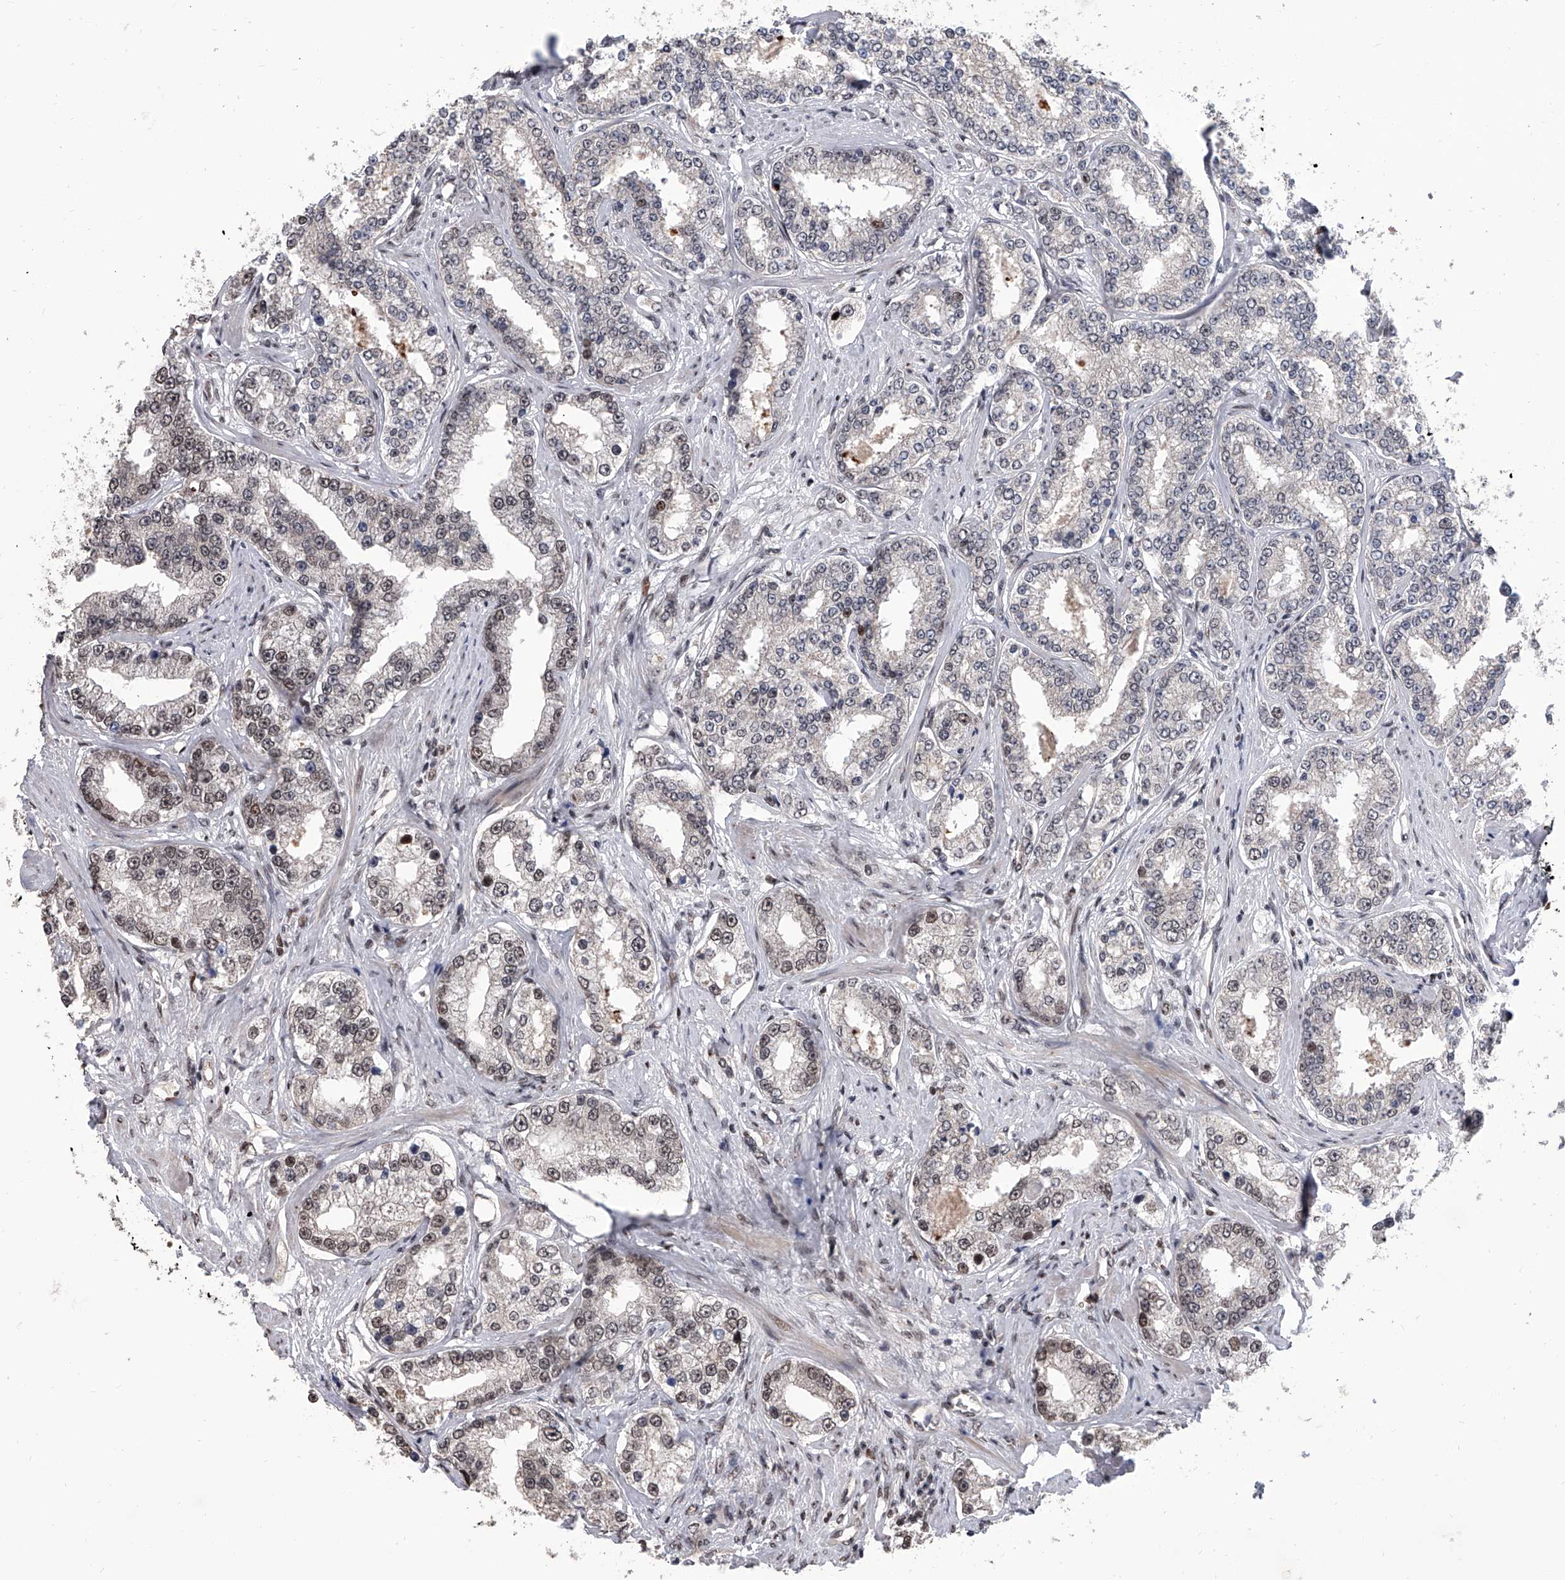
{"staining": {"intensity": "weak", "quantity": "<25%", "location": "nuclear"}, "tissue": "prostate cancer", "cell_type": "Tumor cells", "image_type": "cancer", "snomed": [{"axis": "morphology", "description": "Normal tissue, NOS"}, {"axis": "morphology", "description": "Adenocarcinoma, High grade"}, {"axis": "topography", "description": "Prostate"}], "caption": "Prostate cancer stained for a protein using IHC shows no positivity tumor cells.", "gene": "ZNF426", "patient": {"sex": "male", "age": 83}}